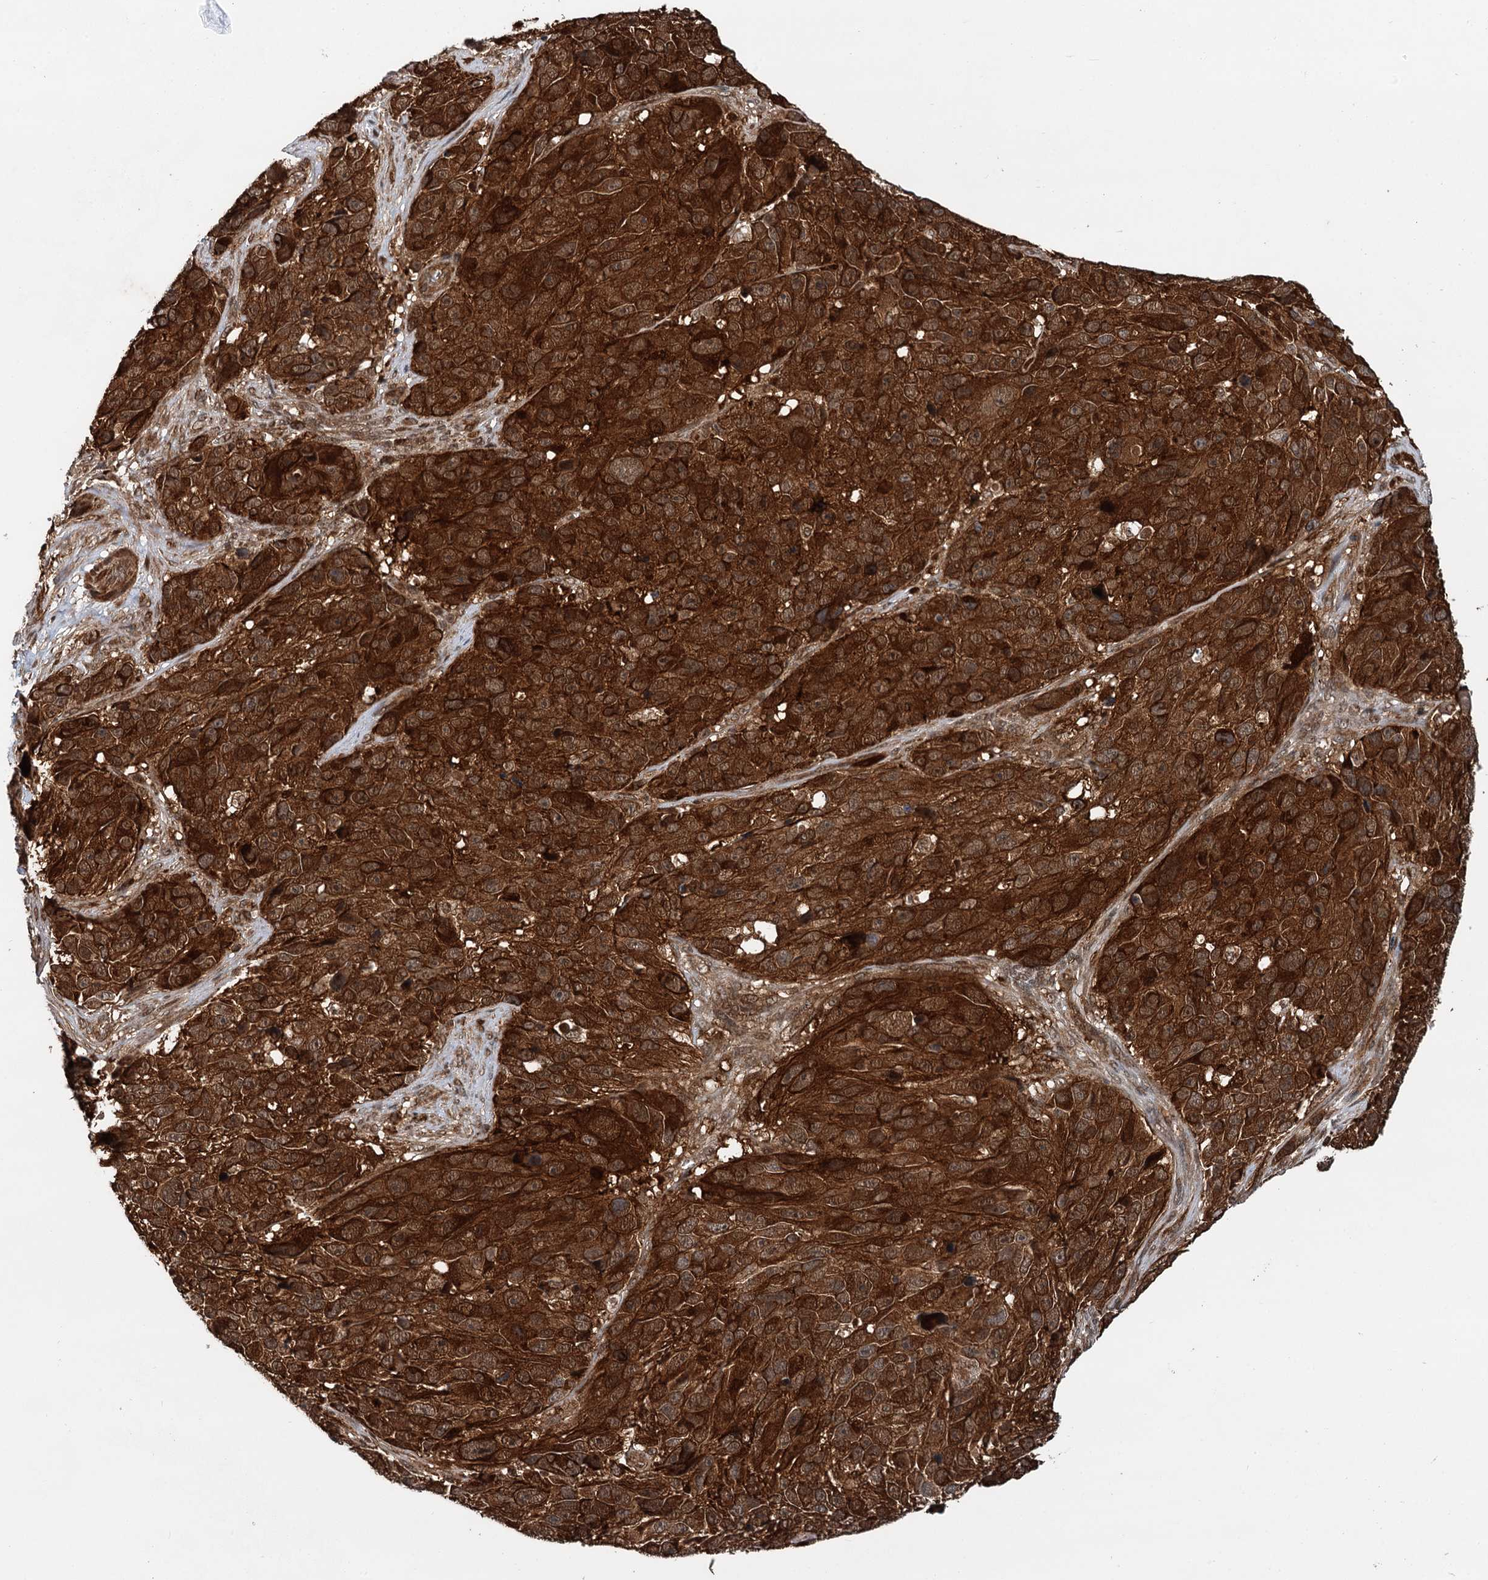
{"staining": {"intensity": "strong", "quantity": ">75%", "location": "cytoplasmic/membranous"}, "tissue": "melanoma", "cell_type": "Tumor cells", "image_type": "cancer", "snomed": [{"axis": "morphology", "description": "Malignant melanoma, NOS"}, {"axis": "topography", "description": "Skin"}], "caption": "Immunohistochemical staining of human malignant melanoma exhibits strong cytoplasmic/membranous protein staining in about >75% of tumor cells.", "gene": "STUB1", "patient": {"sex": "male", "age": 84}}